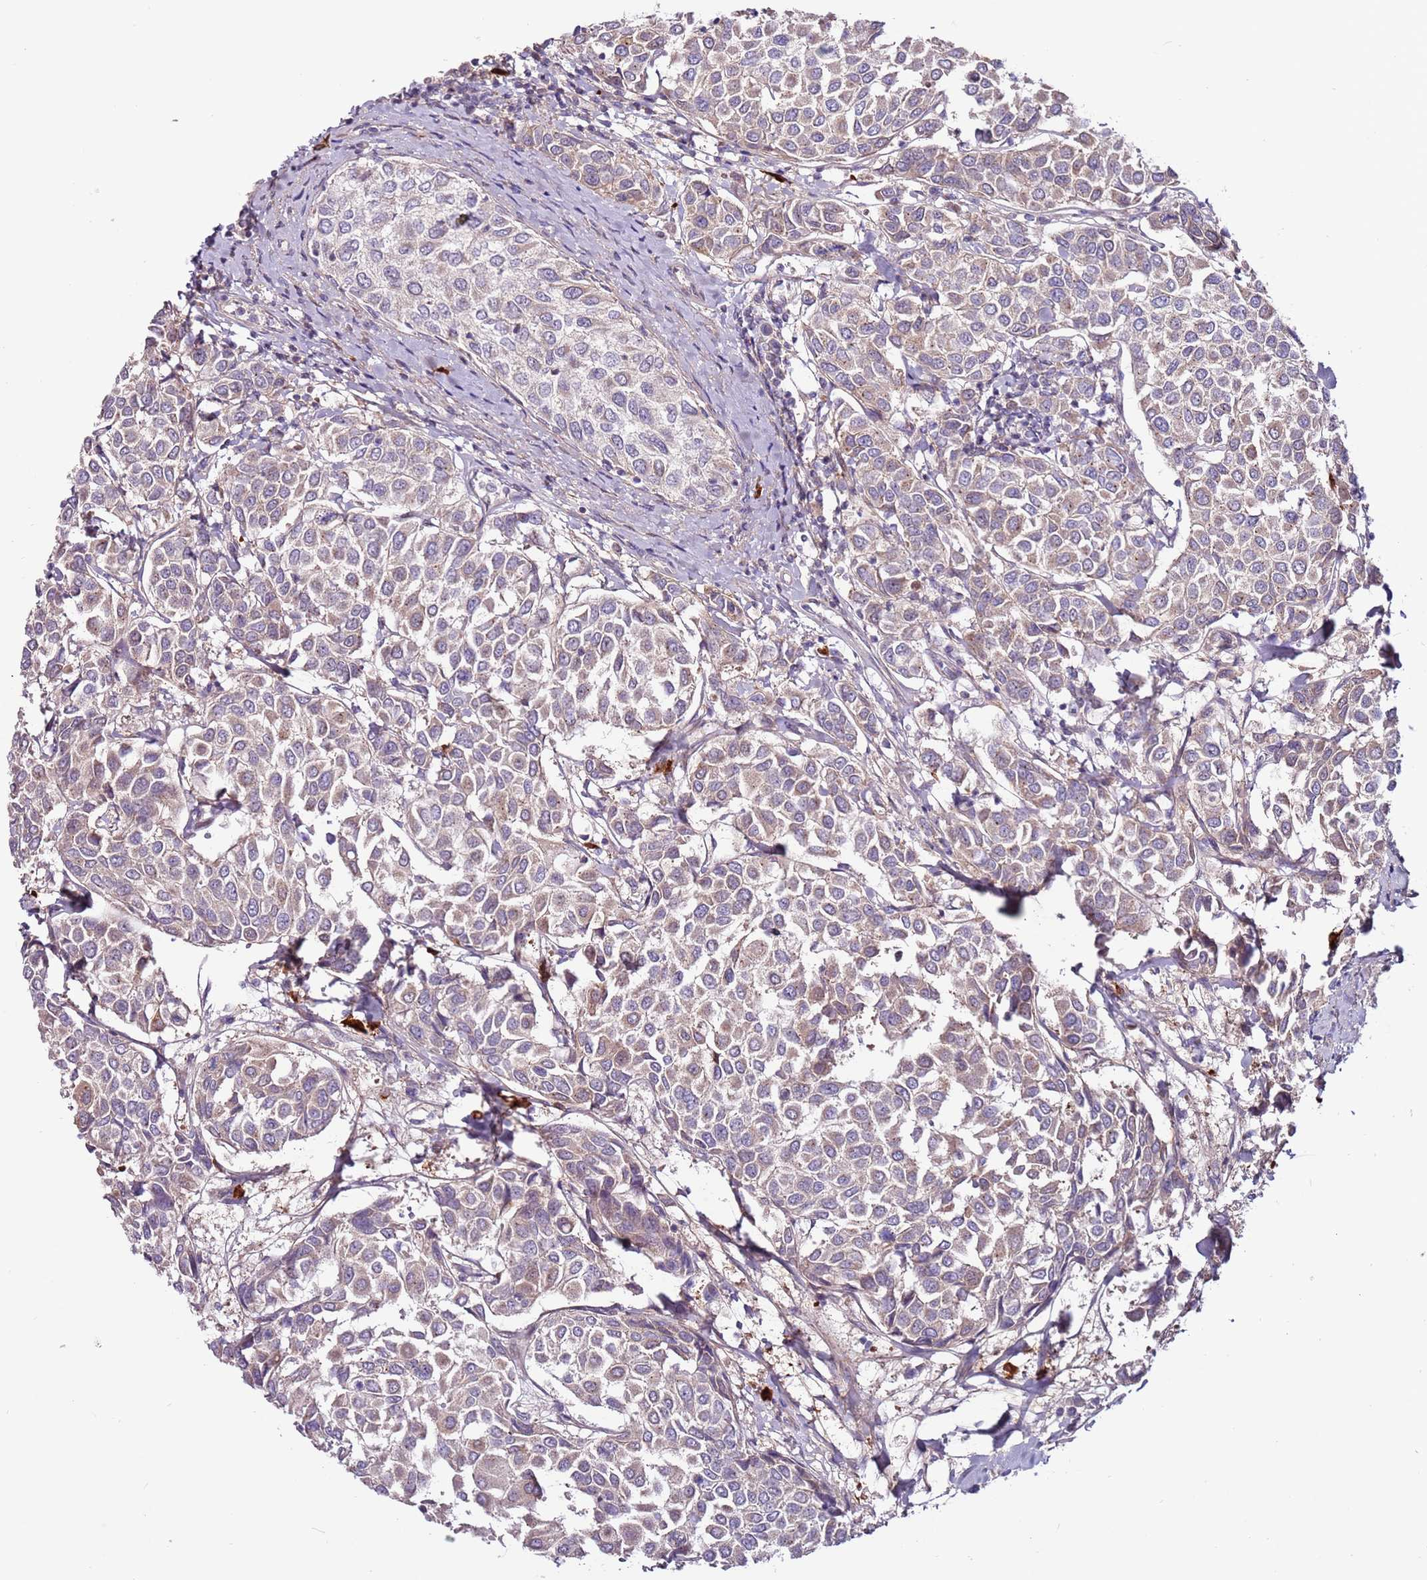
{"staining": {"intensity": "weak", "quantity": "25%-75%", "location": "cytoplasmic/membranous"}, "tissue": "breast cancer", "cell_type": "Tumor cells", "image_type": "cancer", "snomed": [{"axis": "morphology", "description": "Duct carcinoma"}, {"axis": "topography", "description": "Breast"}], "caption": "Tumor cells display weak cytoplasmic/membranous expression in about 25%-75% of cells in breast cancer (infiltrating ductal carcinoma). (Brightfield microscopy of DAB IHC at high magnification).", "gene": "MTG2", "patient": {"sex": "female", "age": 55}}